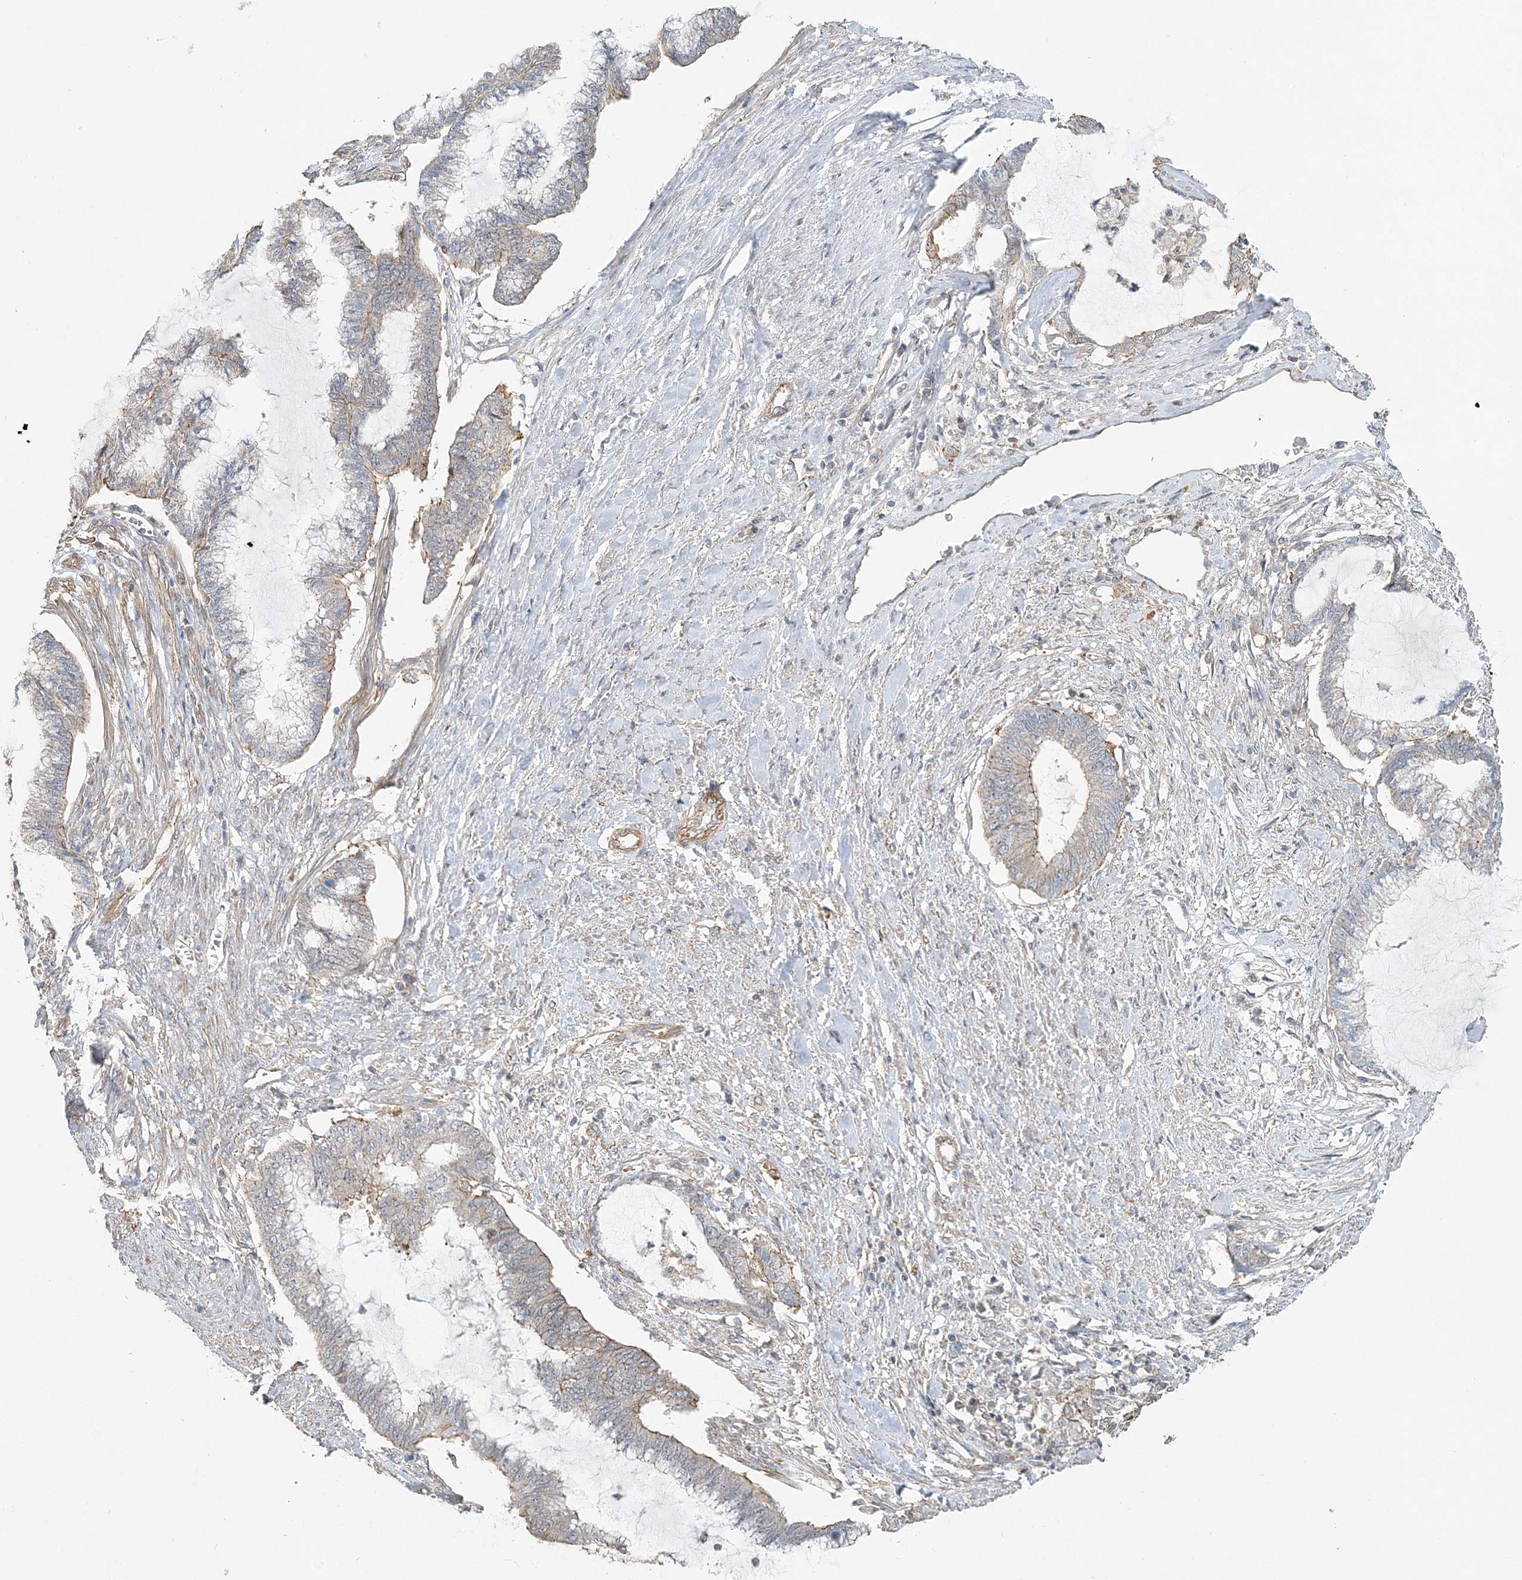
{"staining": {"intensity": "weak", "quantity": "25%-75%", "location": "cytoplasmic/membranous"}, "tissue": "endometrial cancer", "cell_type": "Tumor cells", "image_type": "cancer", "snomed": [{"axis": "morphology", "description": "Adenocarcinoma, NOS"}, {"axis": "topography", "description": "Endometrium"}], "caption": "Adenocarcinoma (endometrial) stained with IHC reveals weak cytoplasmic/membranous positivity in approximately 25%-75% of tumor cells.", "gene": "MAT2B", "patient": {"sex": "female", "age": 86}}